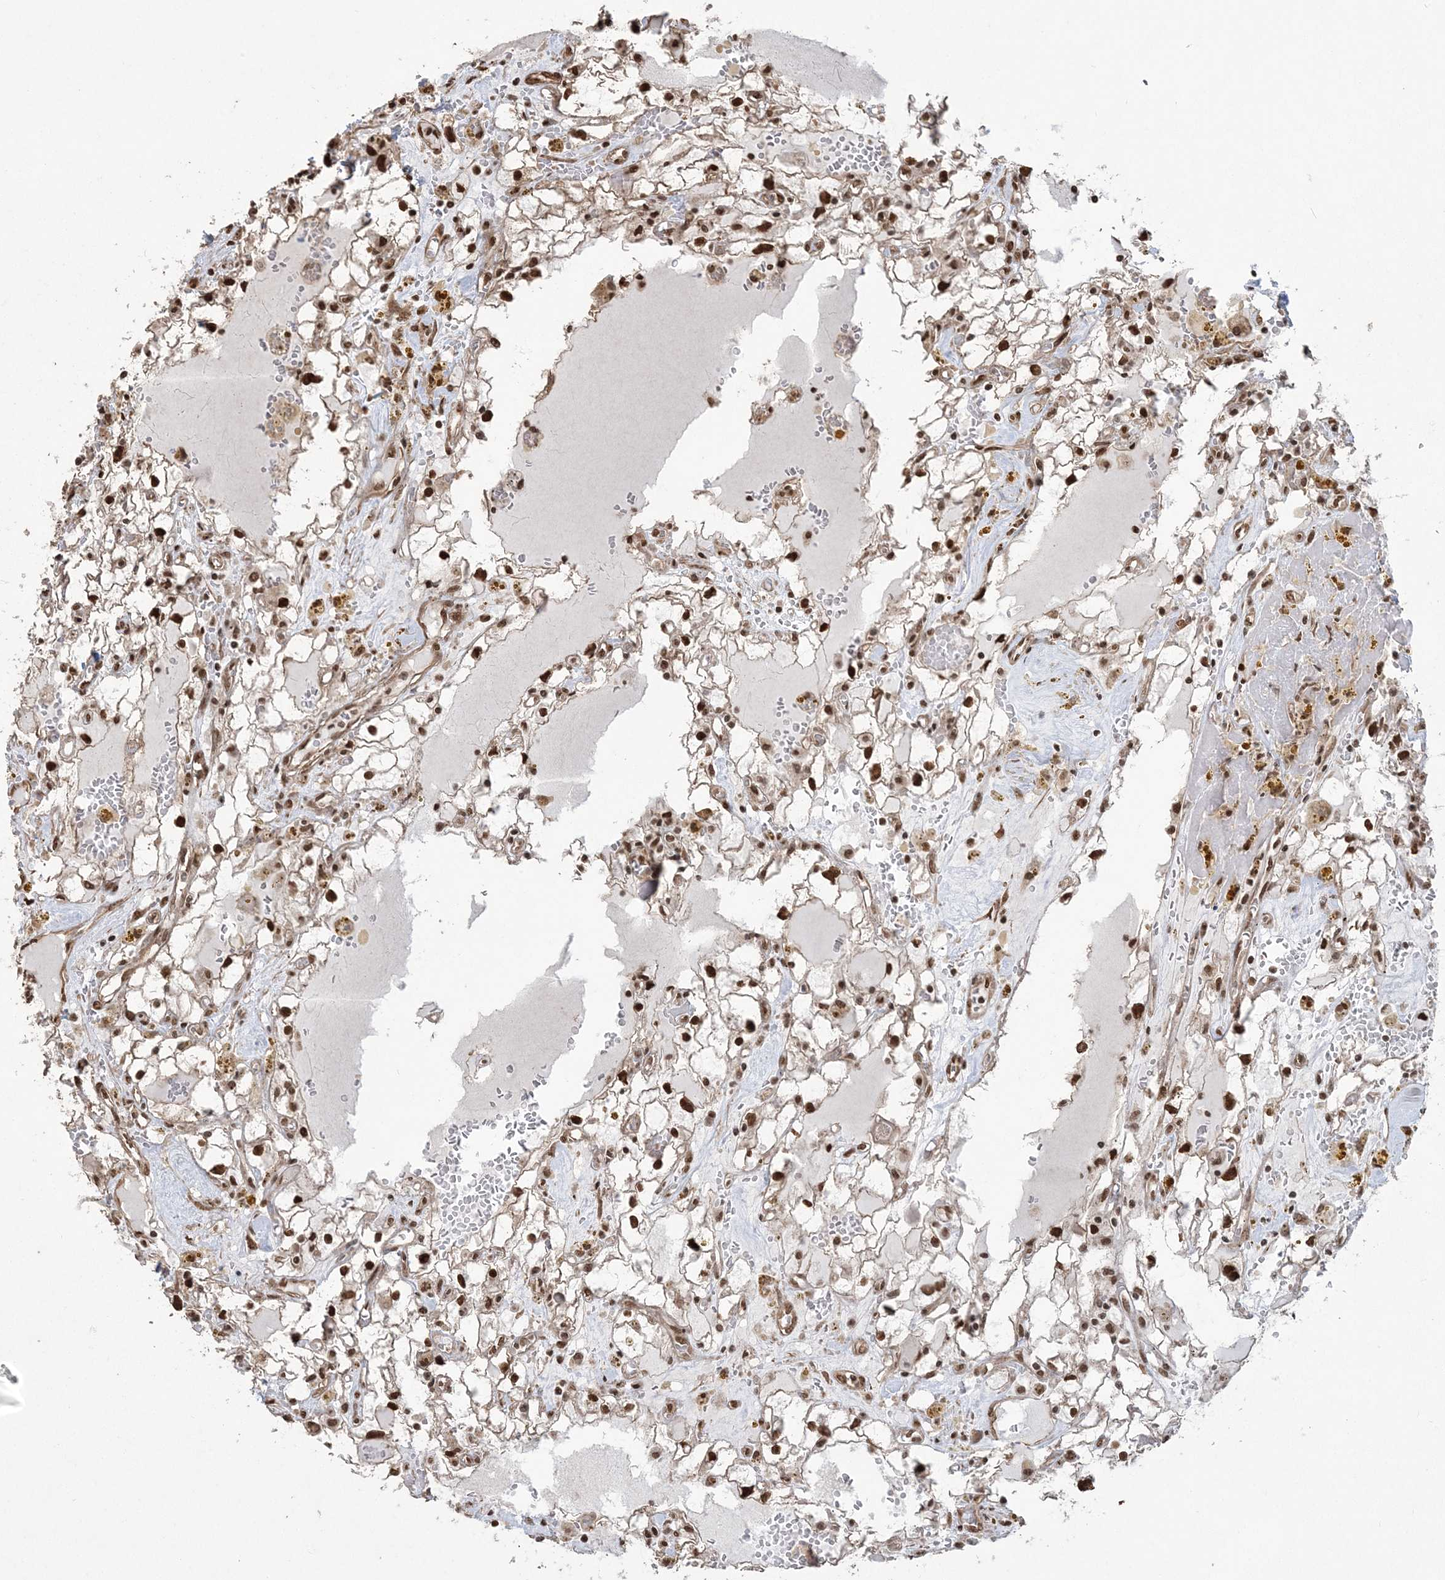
{"staining": {"intensity": "moderate", "quantity": ">75%", "location": "nuclear"}, "tissue": "renal cancer", "cell_type": "Tumor cells", "image_type": "cancer", "snomed": [{"axis": "morphology", "description": "Adenocarcinoma, NOS"}, {"axis": "topography", "description": "Kidney"}], "caption": "A photomicrograph of human adenocarcinoma (renal) stained for a protein demonstrates moderate nuclear brown staining in tumor cells.", "gene": "ZNF839", "patient": {"sex": "male", "age": 56}}